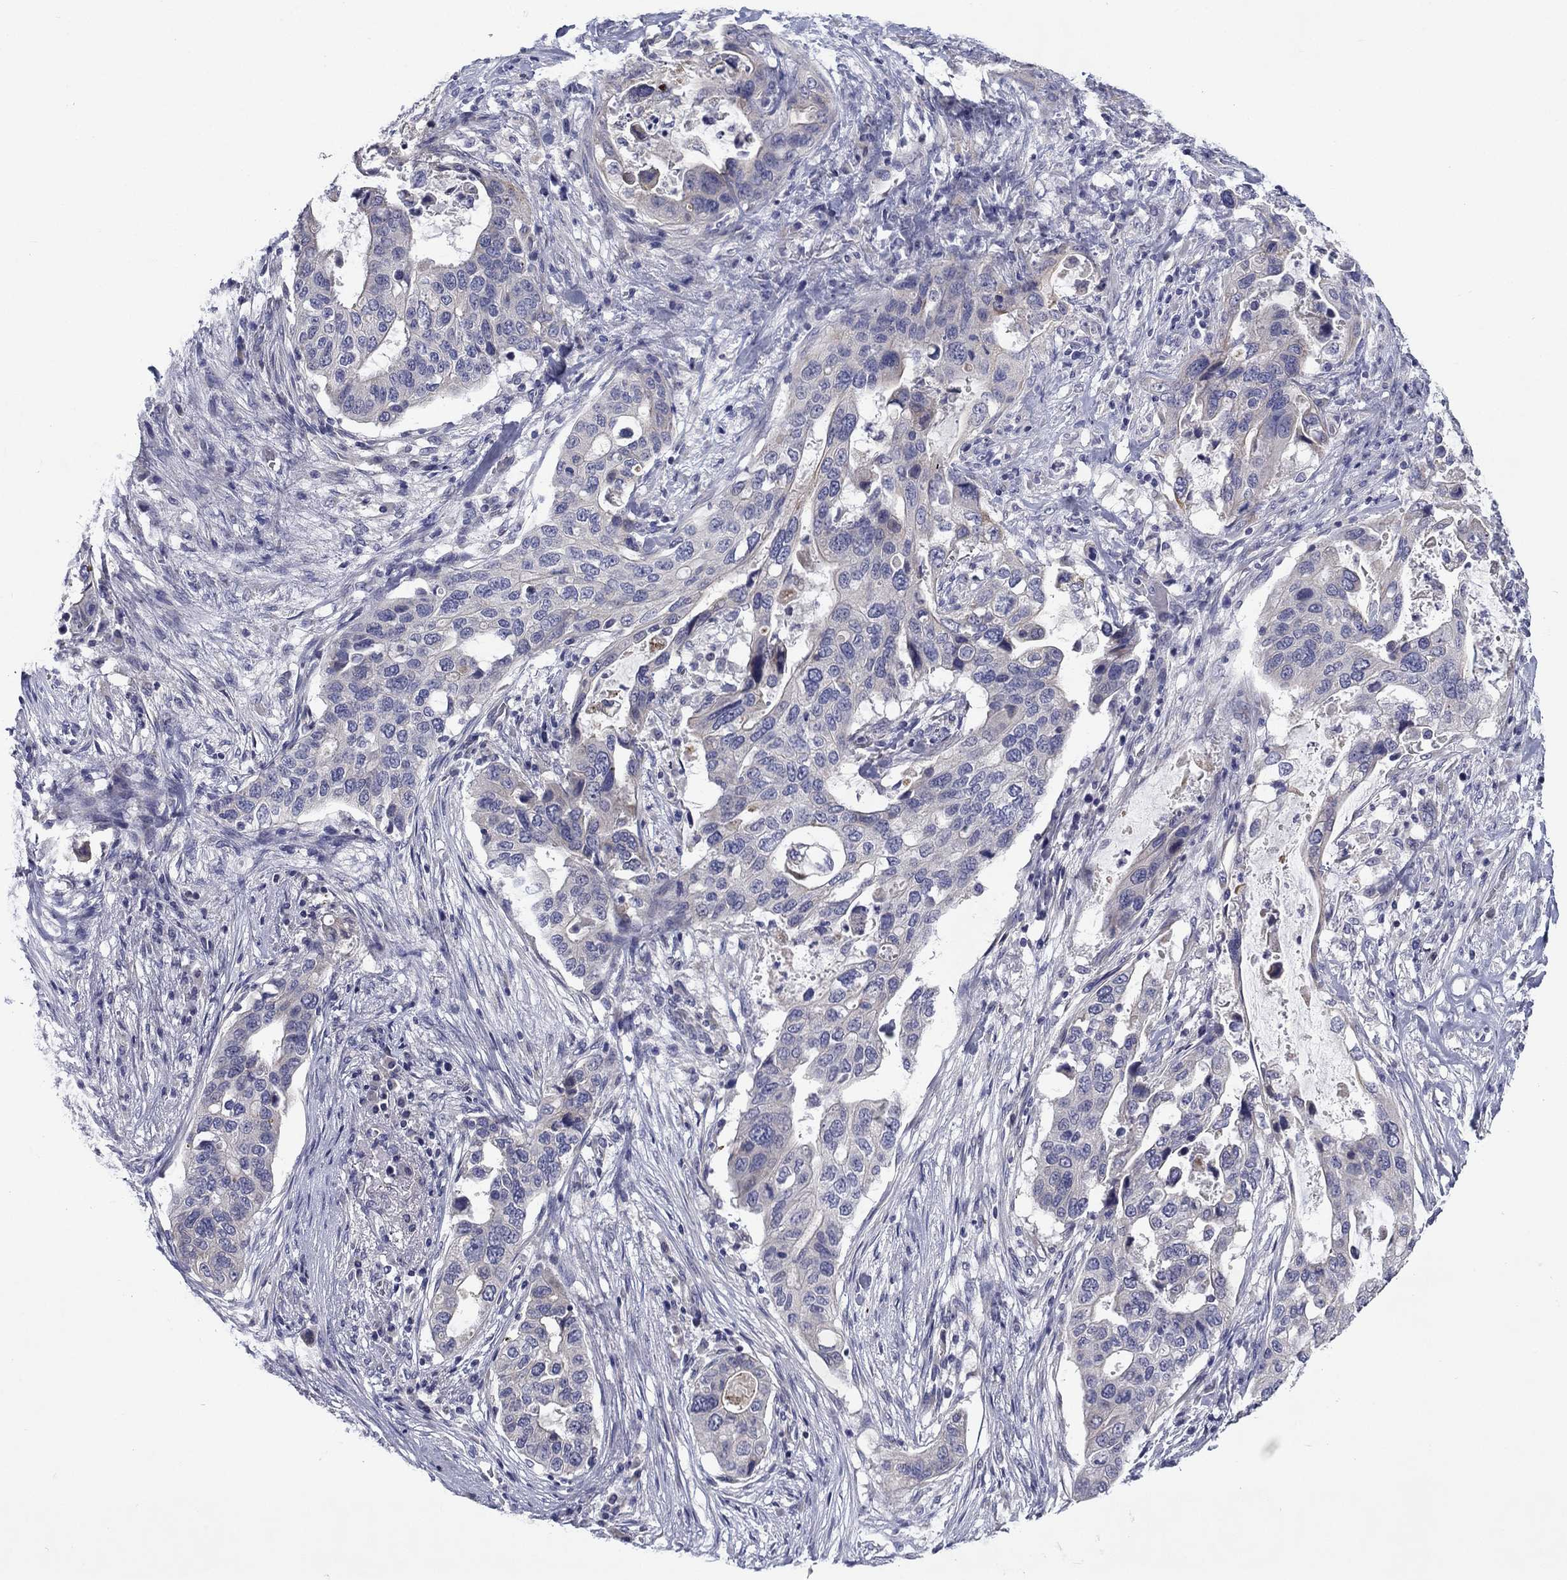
{"staining": {"intensity": "negative", "quantity": "none", "location": "none"}, "tissue": "stomach cancer", "cell_type": "Tumor cells", "image_type": "cancer", "snomed": [{"axis": "morphology", "description": "Adenocarcinoma, NOS"}, {"axis": "topography", "description": "Stomach"}], "caption": "Immunohistochemical staining of human stomach cancer (adenocarcinoma) exhibits no significant expression in tumor cells.", "gene": "SPATA7", "patient": {"sex": "male", "age": 54}}